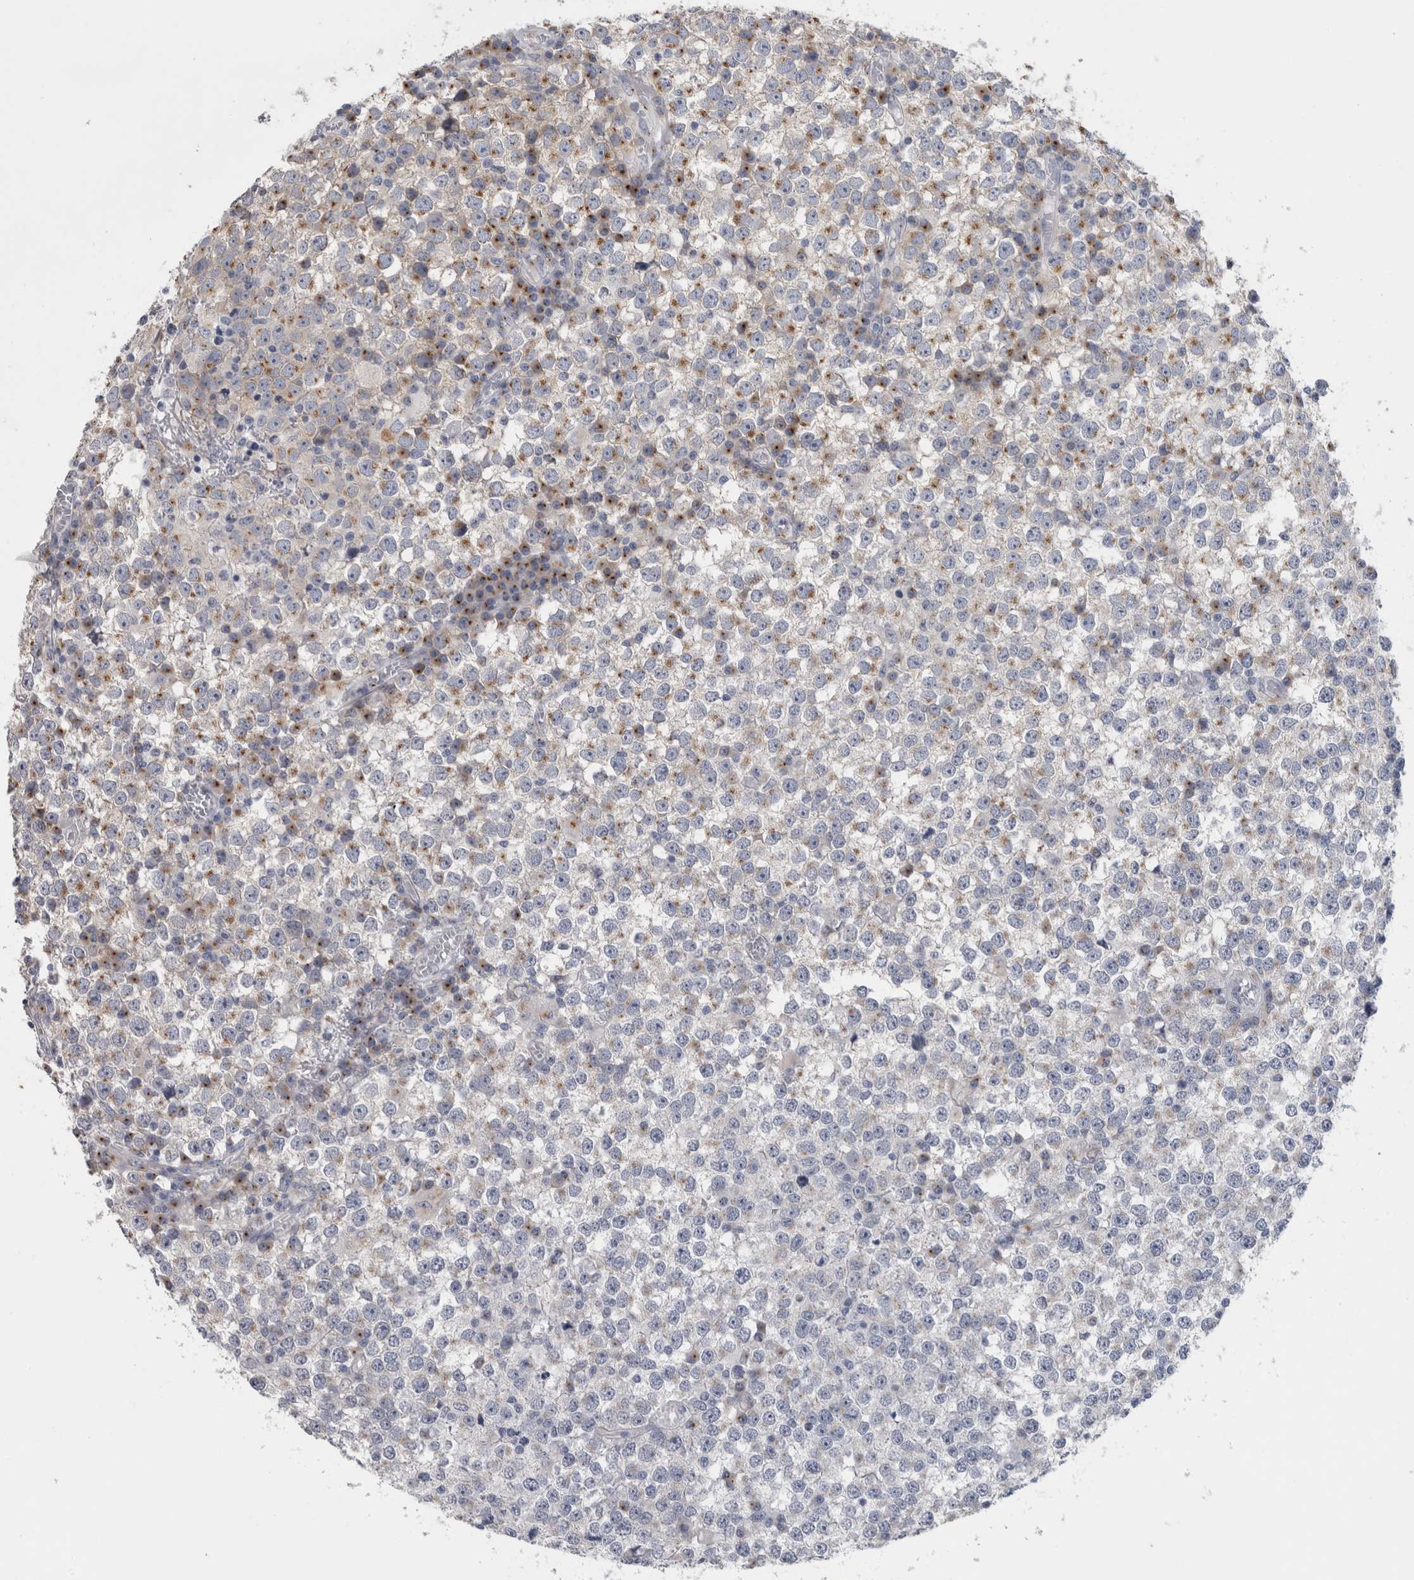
{"staining": {"intensity": "weak", "quantity": "25%-75%", "location": "cytoplasmic/membranous"}, "tissue": "testis cancer", "cell_type": "Tumor cells", "image_type": "cancer", "snomed": [{"axis": "morphology", "description": "Seminoma, NOS"}, {"axis": "topography", "description": "Testis"}], "caption": "IHC histopathology image of neoplastic tissue: testis cancer stained using immunohistochemistry (IHC) exhibits low levels of weak protein expression localized specifically in the cytoplasmic/membranous of tumor cells, appearing as a cytoplasmic/membranous brown color.", "gene": "AKAP9", "patient": {"sex": "male", "age": 65}}